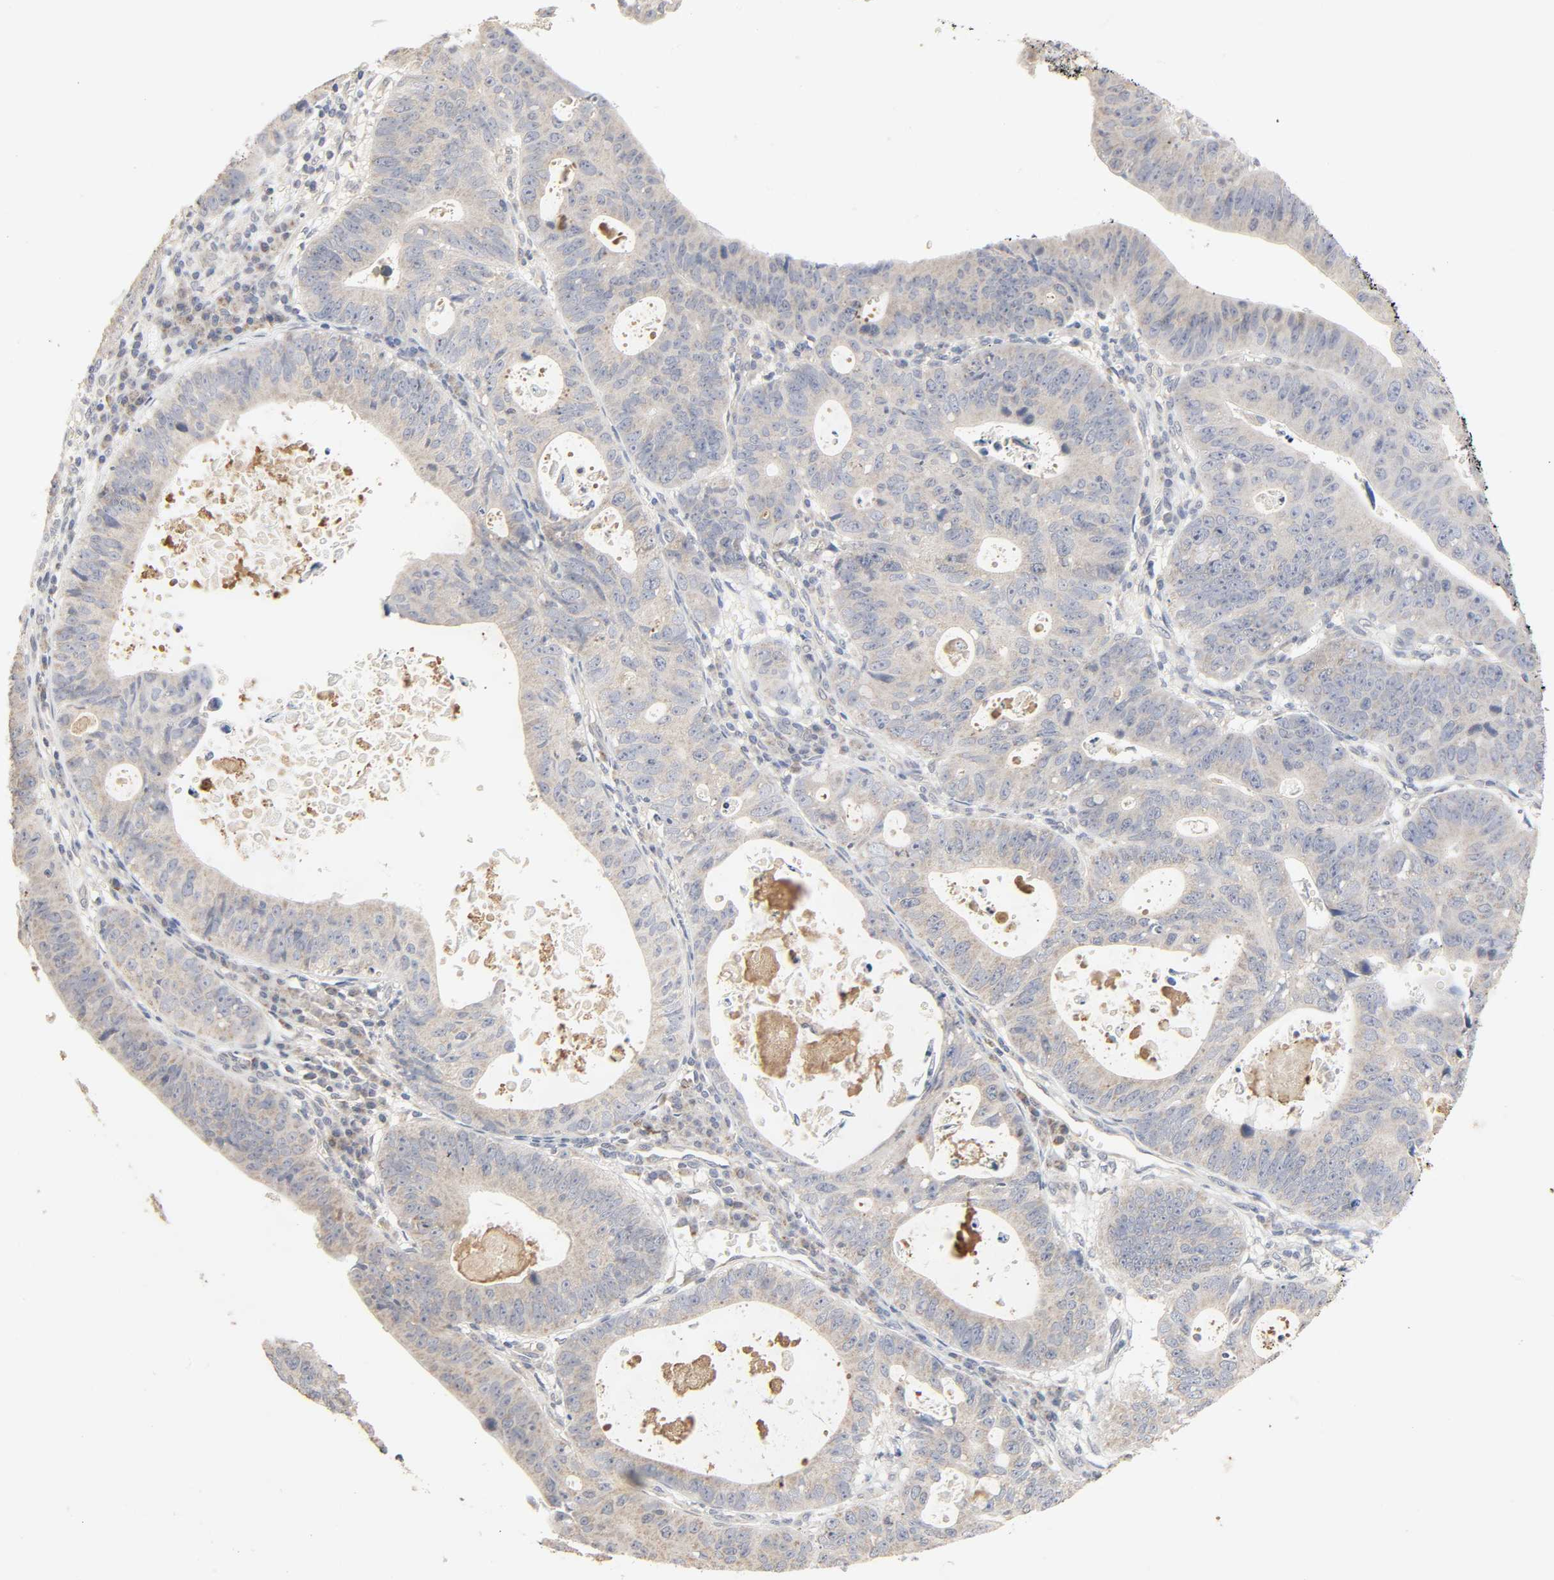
{"staining": {"intensity": "weak", "quantity": "<25%", "location": "cytoplasmic/membranous"}, "tissue": "stomach cancer", "cell_type": "Tumor cells", "image_type": "cancer", "snomed": [{"axis": "morphology", "description": "Adenocarcinoma, NOS"}, {"axis": "topography", "description": "Stomach"}], "caption": "High power microscopy micrograph of an IHC photomicrograph of adenocarcinoma (stomach), revealing no significant positivity in tumor cells.", "gene": "CLEC4E", "patient": {"sex": "male", "age": 59}}